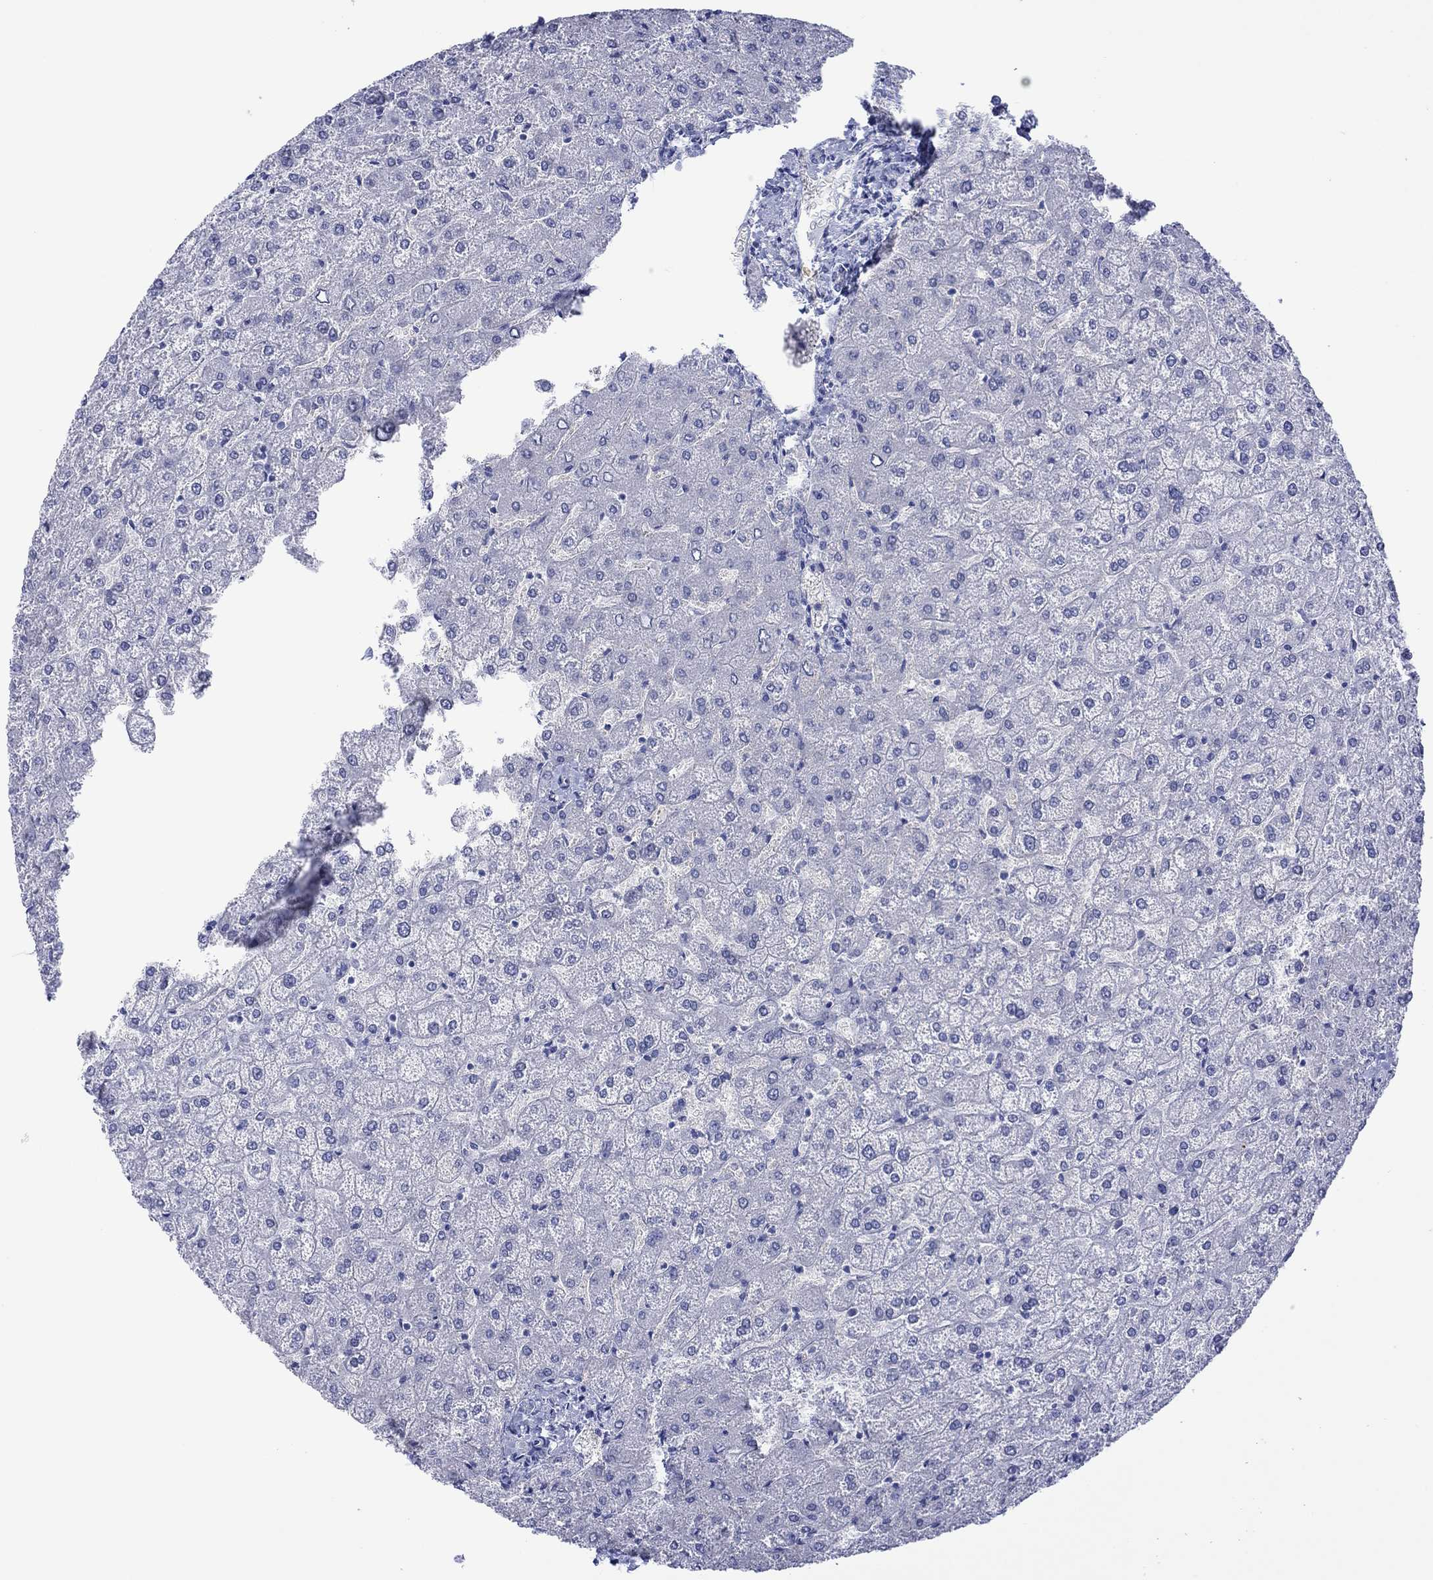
{"staining": {"intensity": "negative", "quantity": "none", "location": "none"}, "tissue": "liver", "cell_type": "Cholangiocytes", "image_type": "normal", "snomed": [{"axis": "morphology", "description": "Normal tissue, NOS"}, {"axis": "topography", "description": "Liver"}], "caption": "Immunohistochemistry (IHC) micrograph of normal liver: liver stained with DAB (3,3'-diaminobenzidine) demonstrates no significant protein positivity in cholangiocytes.", "gene": "MLANA", "patient": {"sex": "female", "age": 32}}